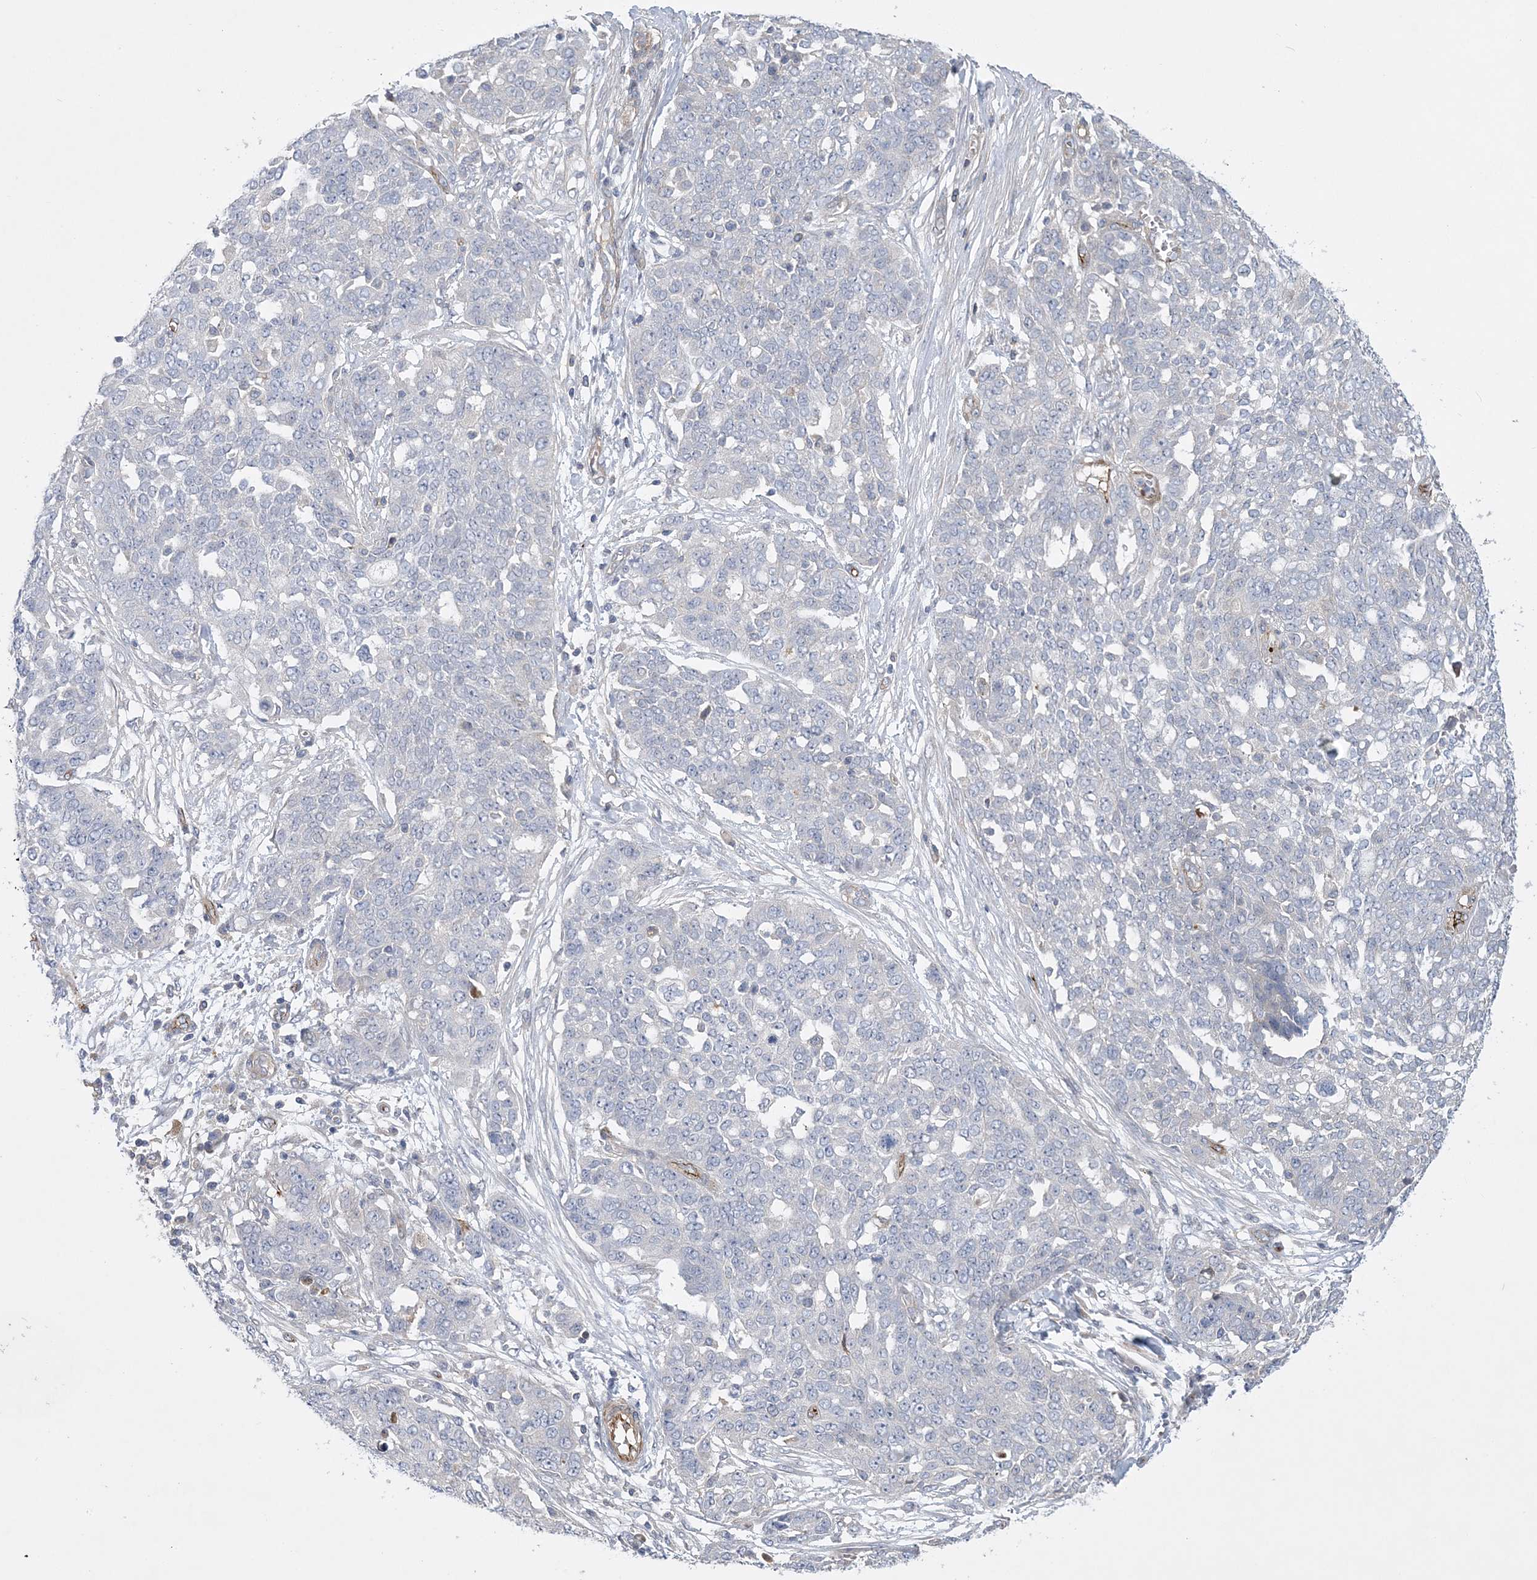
{"staining": {"intensity": "negative", "quantity": "none", "location": "none"}, "tissue": "ovarian cancer", "cell_type": "Tumor cells", "image_type": "cancer", "snomed": [{"axis": "morphology", "description": "Cystadenocarcinoma, serous, NOS"}, {"axis": "topography", "description": "Soft tissue"}, {"axis": "topography", "description": "Ovary"}], "caption": "DAB immunohistochemical staining of serous cystadenocarcinoma (ovarian) exhibits no significant positivity in tumor cells.", "gene": "CALN1", "patient": {"sex": "female", "age": 57}}